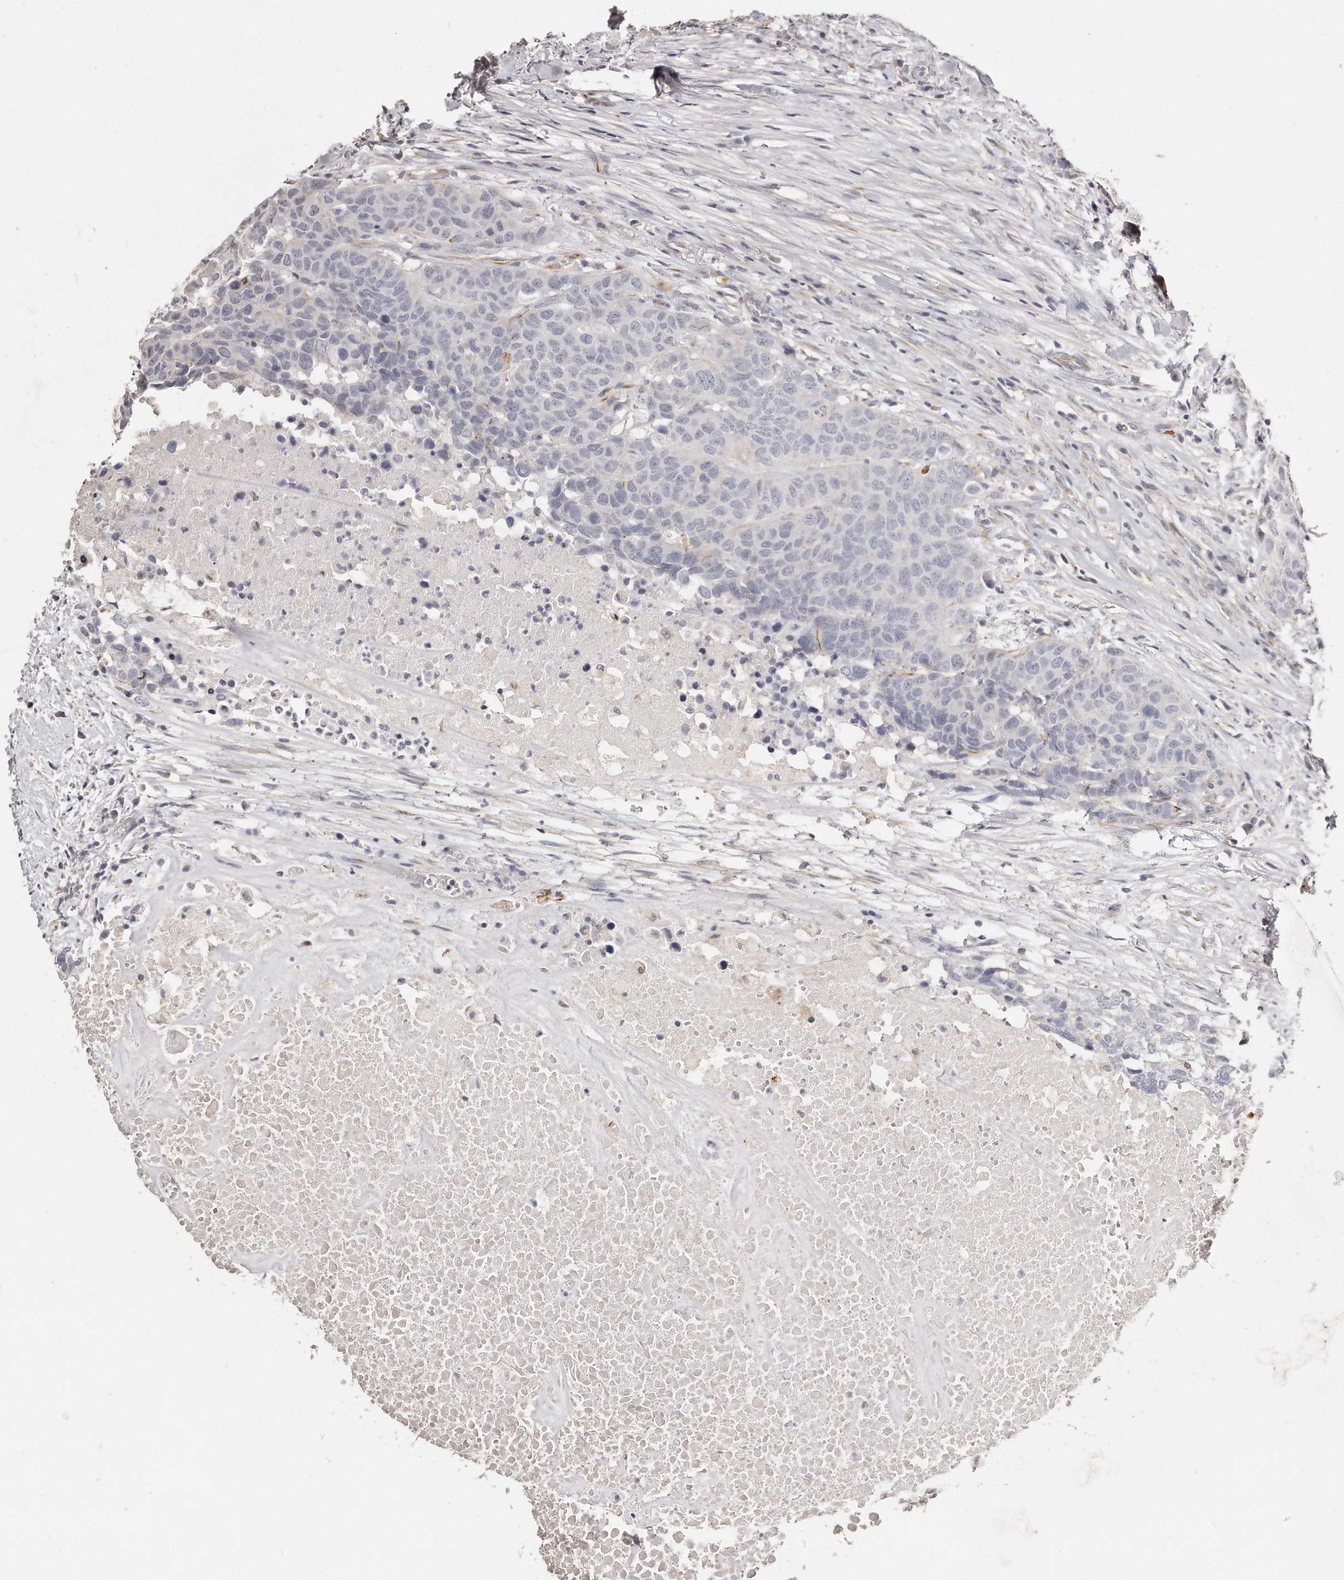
{"staining": {"intensity": "negative", "quantity": "none", "location": "none"}, "tissue": "head and neck cancer", "cell_type": "Tumor cells", "image_type": "cancer", "snomed": [{"axis": "morphology", "description": "Squamous cell carcinoma, NOS"}, {"axis": "topography", "description": "Head-Neck"}], "caption": "An IHC photomicrograph of head and neck squamous cell carcinoma is shown. There is no staining in tumor cells of head and neck squamous cell carcinoma.", "gene": "ZYG11A", "patient": {"sex": "male", "age": 66}}